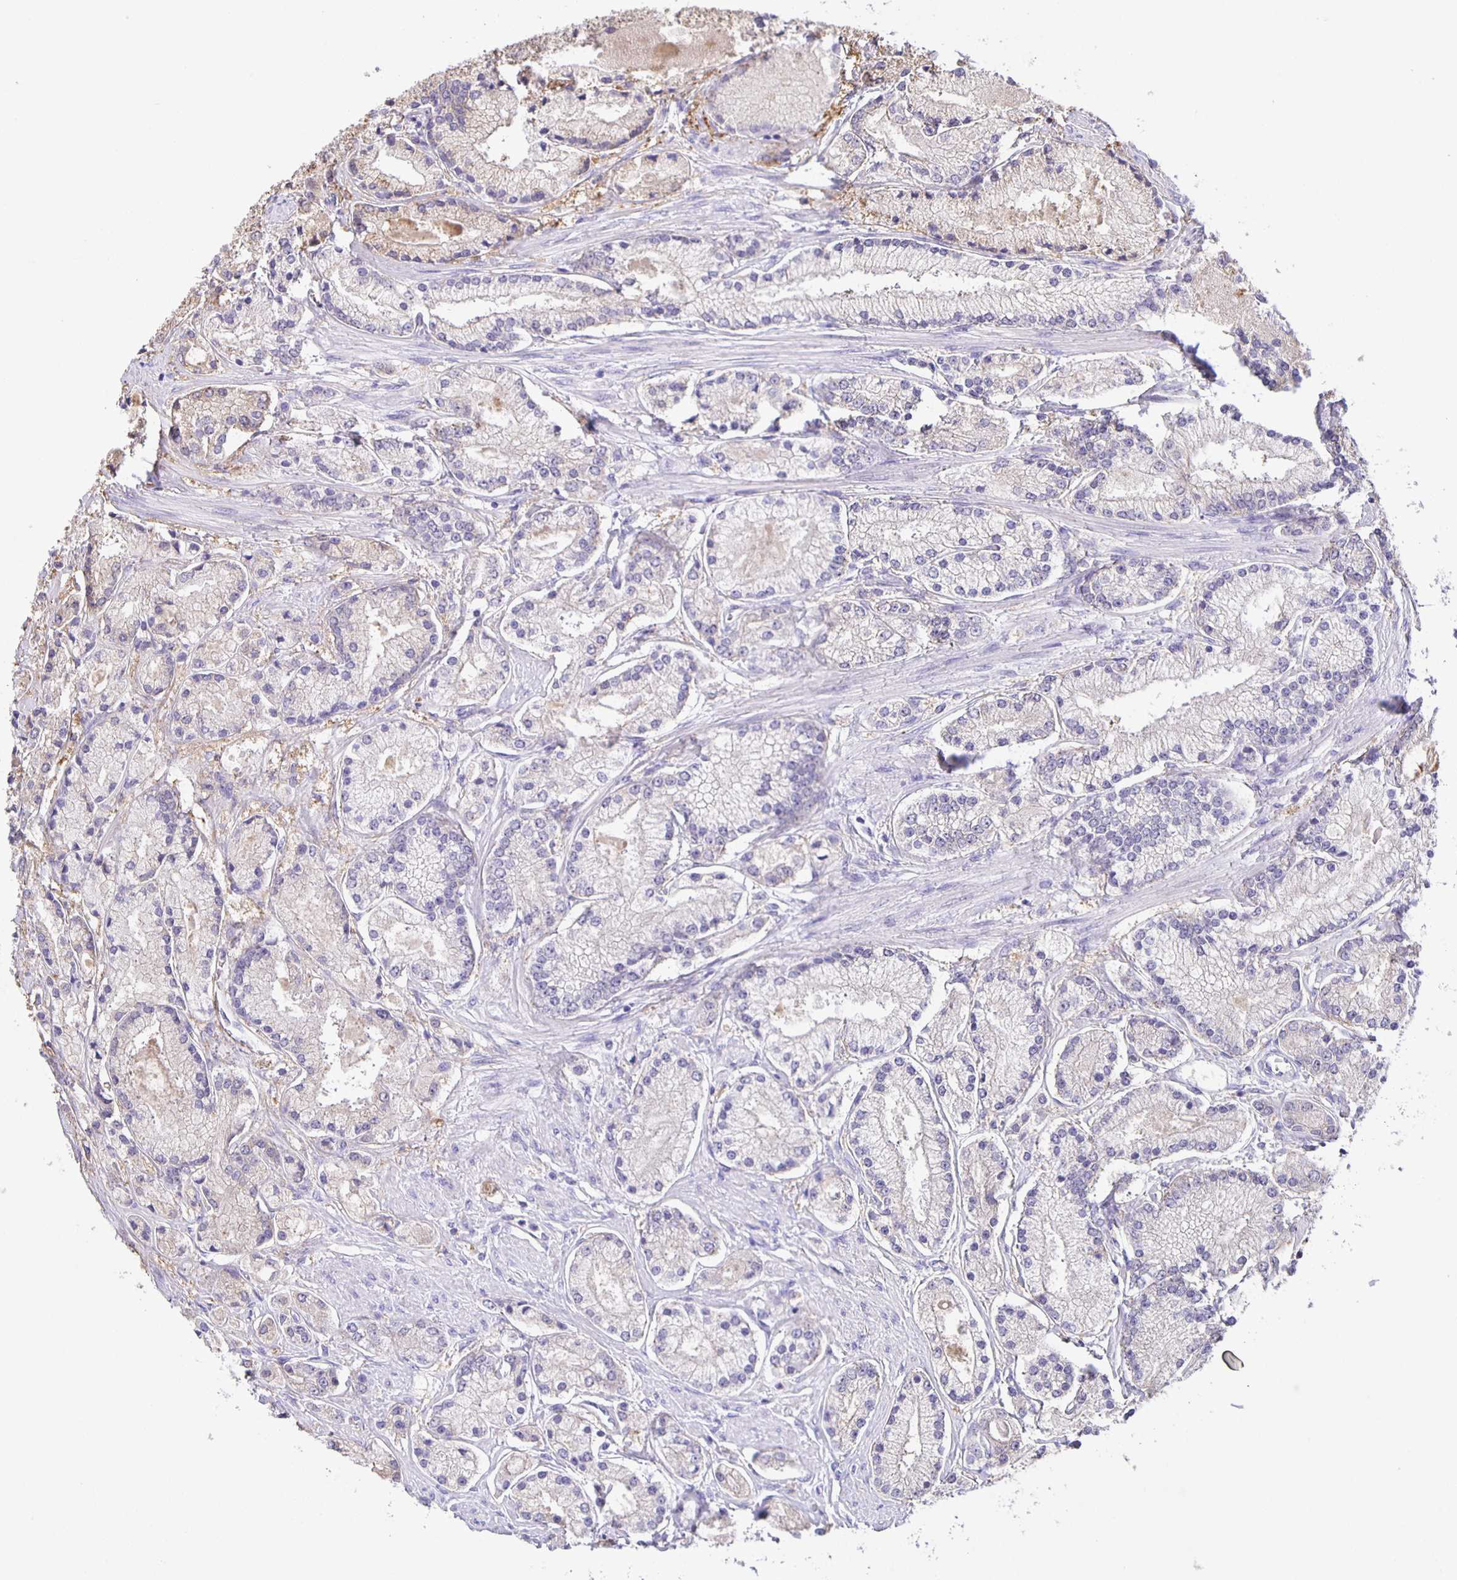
{"staining": {"intensity": "weak", "quantity": "<25%", "location": "cytoplasmic/membranous"}, "tissue": "prostate cancer", "cell_type": "Tumor cells", "image_type": "cancer", "snomed": [{"axis": "morphology", "description": "Adenocarcinoma, High grade"}, {"axis": "topography", "description": "Prostate"}], "caption": "Tumor cells are negative for protein expression in human prostate cancer. (DAB (3,3'-diaminobenzidine) immunohistochemistry, high magnification).", "gene": "JMJD4", "patient": {"sex": "male", "age": 67}}